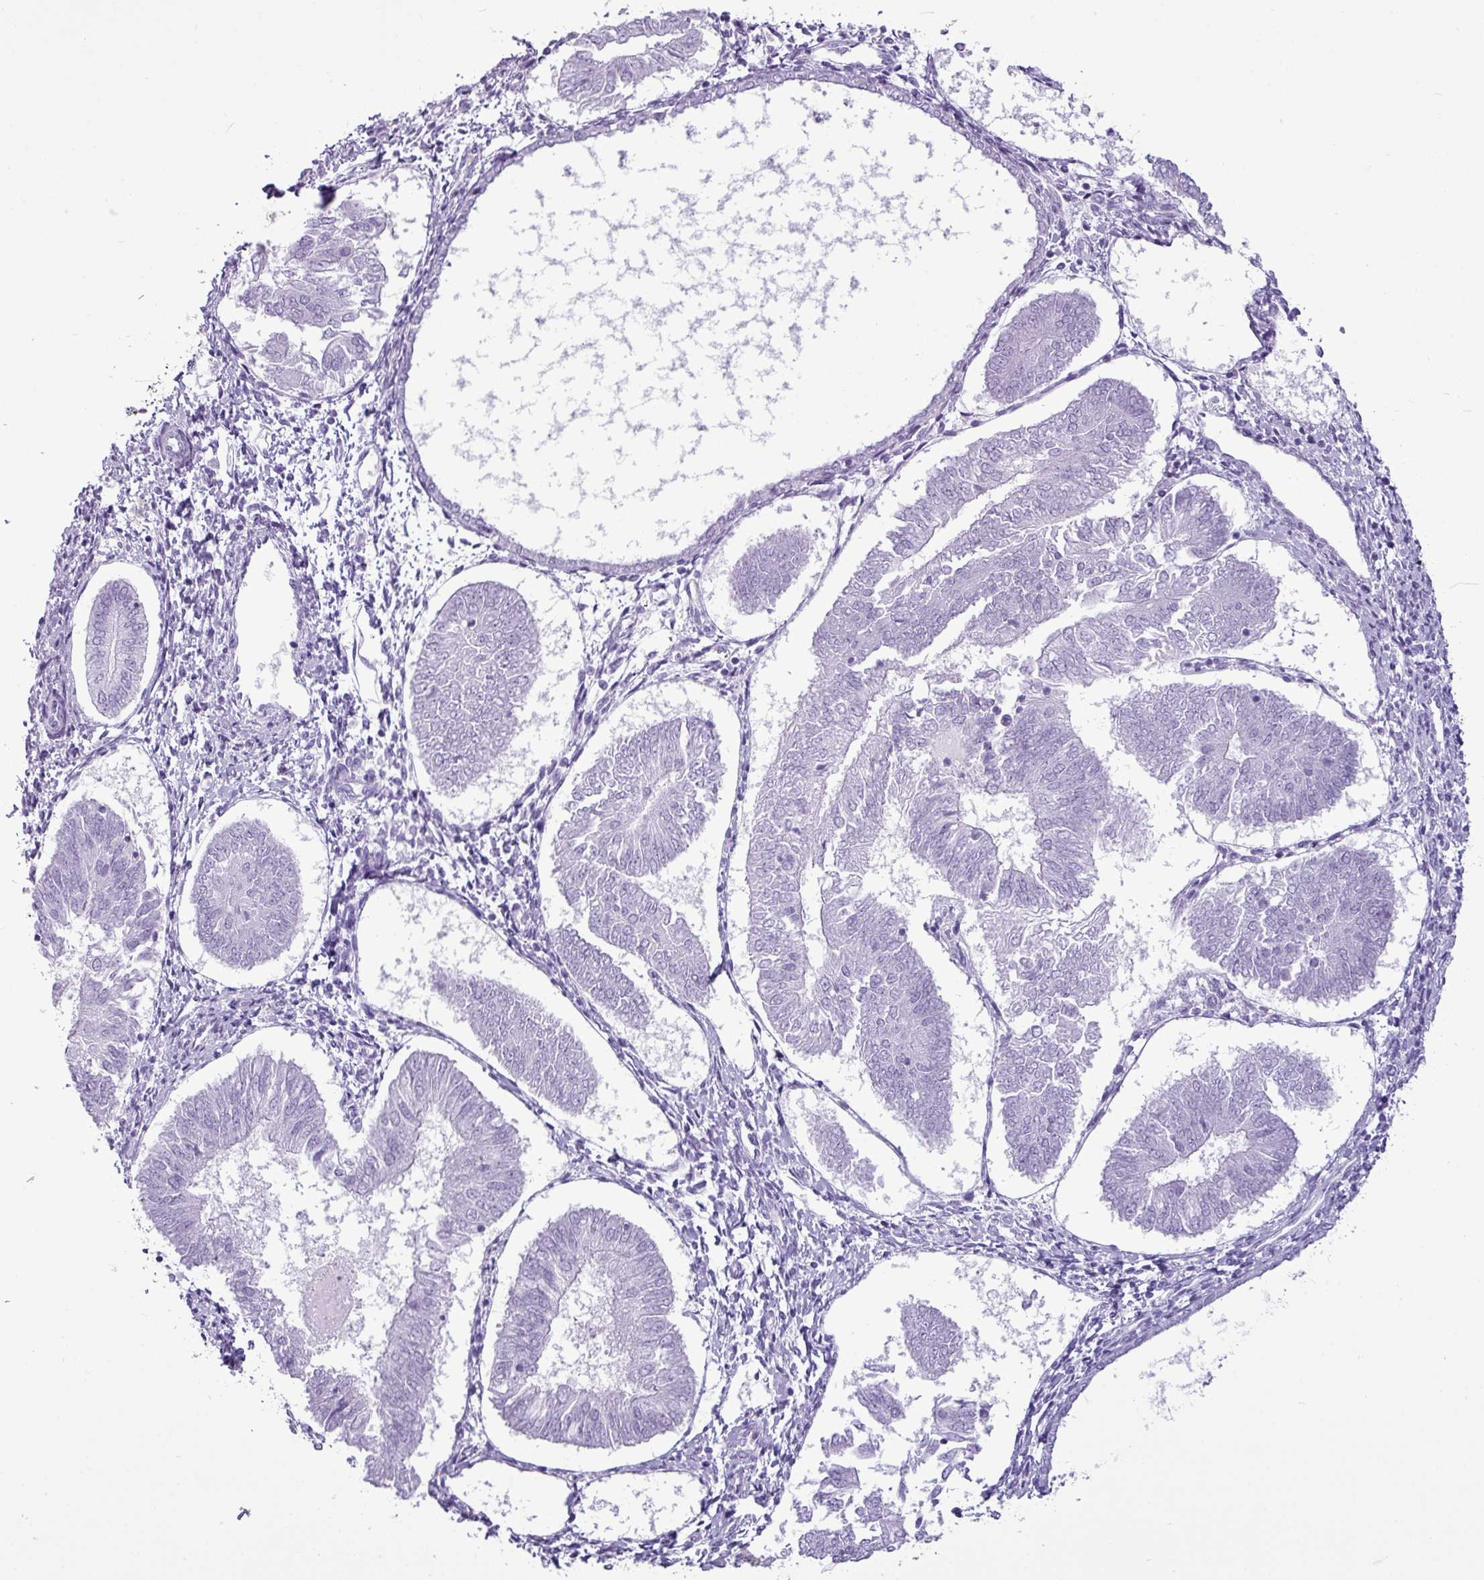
{"staining": {"intensity": "negative", "quantity": "none", "location": "none"}, "tissue": "endometrial cancer", "cell_type": "Tumor cells", "image_type": "cancer", "snomed": [{"axis": "morphology", "description": "Adenocarcinoma, NOS"}, {"axis": "topography", "description": "Endometrium"}], "caption": "Tumor cells are negative for protein expression in human endometrial adenocarcinoma.", "gene": "AMY1B", "patient": {"sex": "female", "age": 58}}